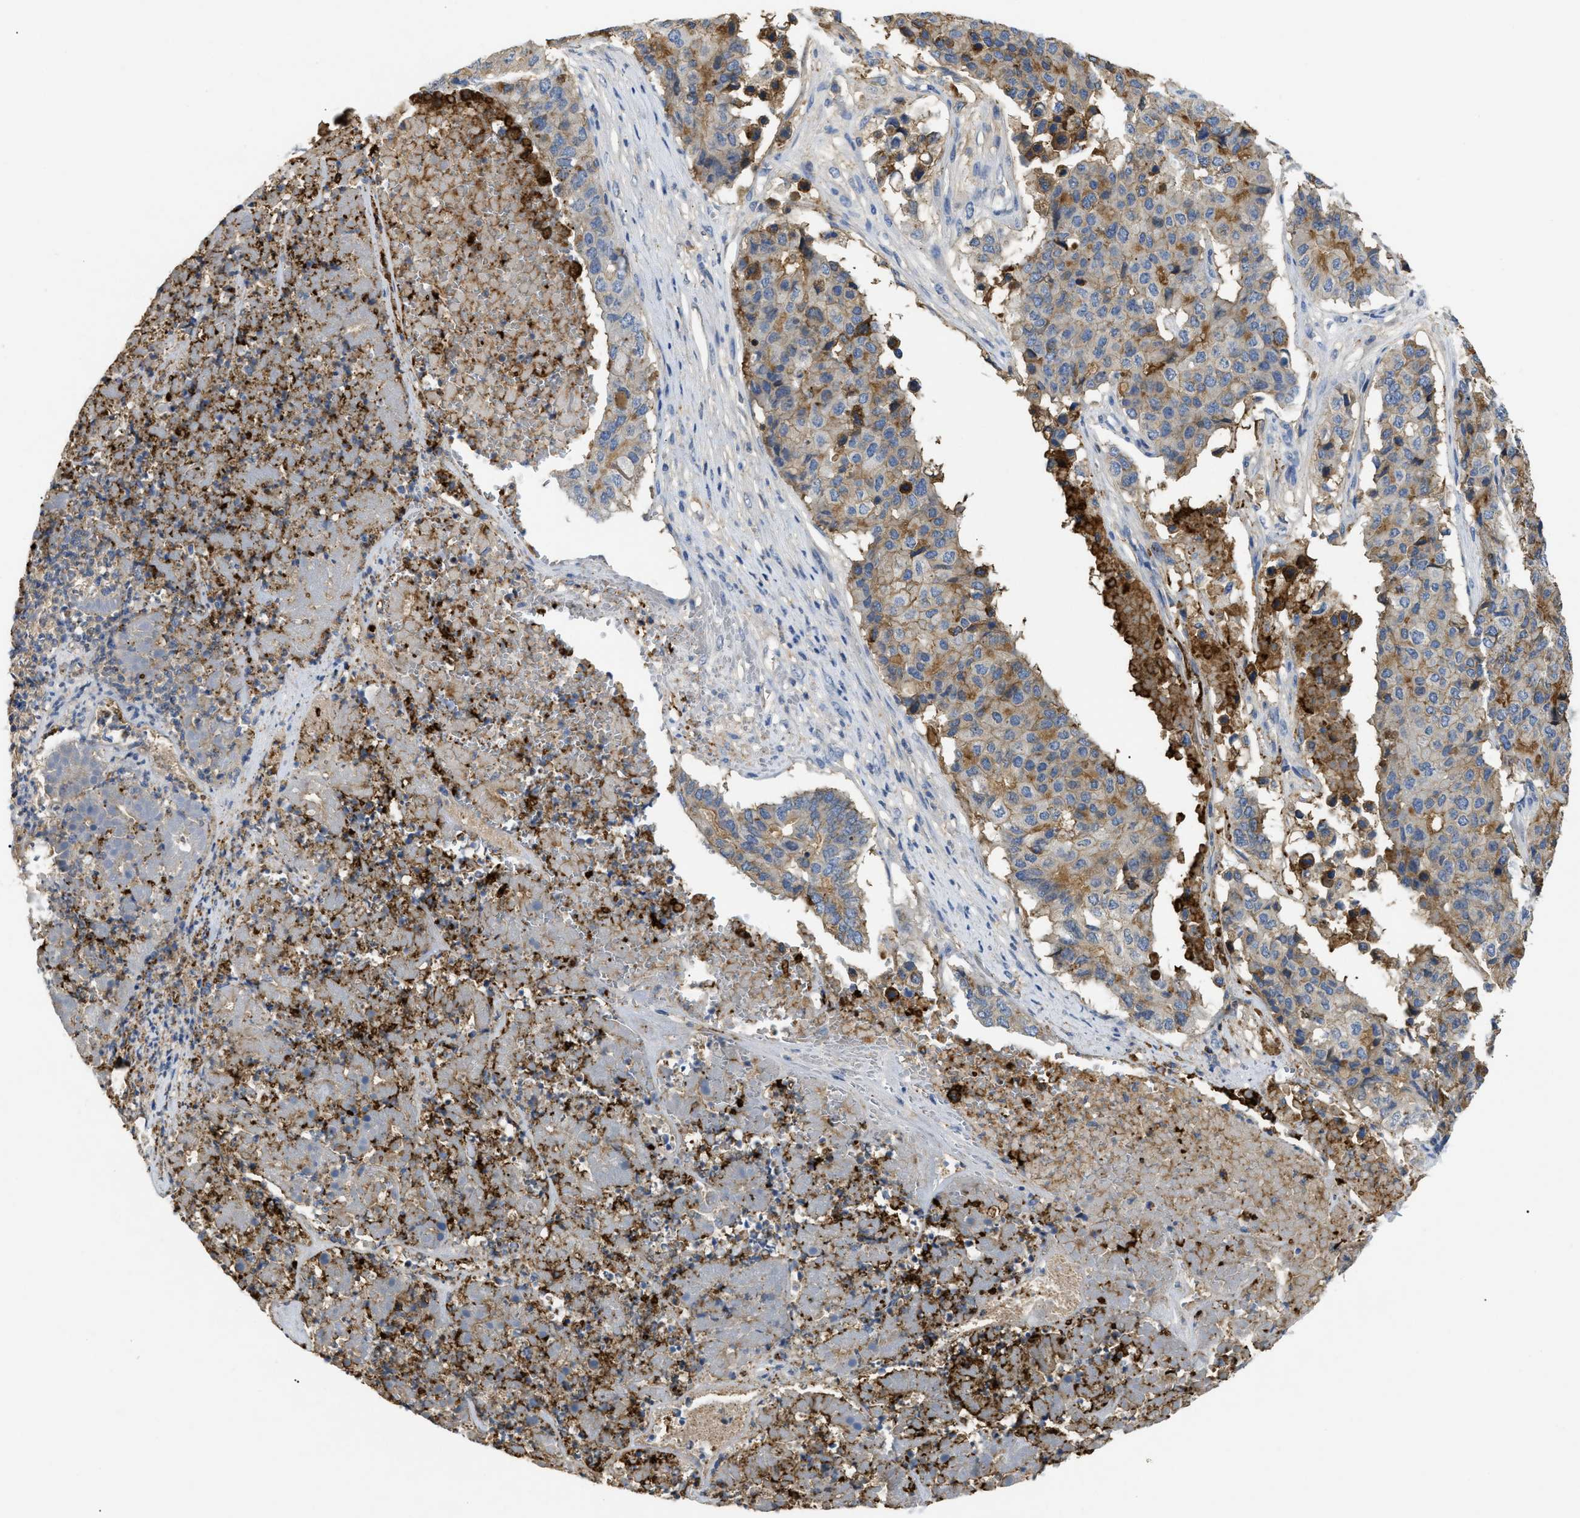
{"staining": {"intensity": "moderate", "quantity": "<25%", "location": "cytoplasmic/membranous"}, "tissue": "pancreatic cancer", "cell_type": "Tumor cells", "image_type": "cancer", "snomed": [{"axis": "morphology", "description": "Adenocarcinoma, NOS"}, {"axis": "topography", "description": "Pancreas"}], "caption": "High-magnification brightfield microscopy of pancreatic adenocarcinoma stained with DAB (3,3'-diaminobenzidine) (brown) and counterstained with hematoxylin (blue). tumor cells exhibit moderate cytoplasmic/membranous staining is identified in approximately<25% of cells.", "gene": "ANXA4", "patient": {"sex": "male", "age": 50}}